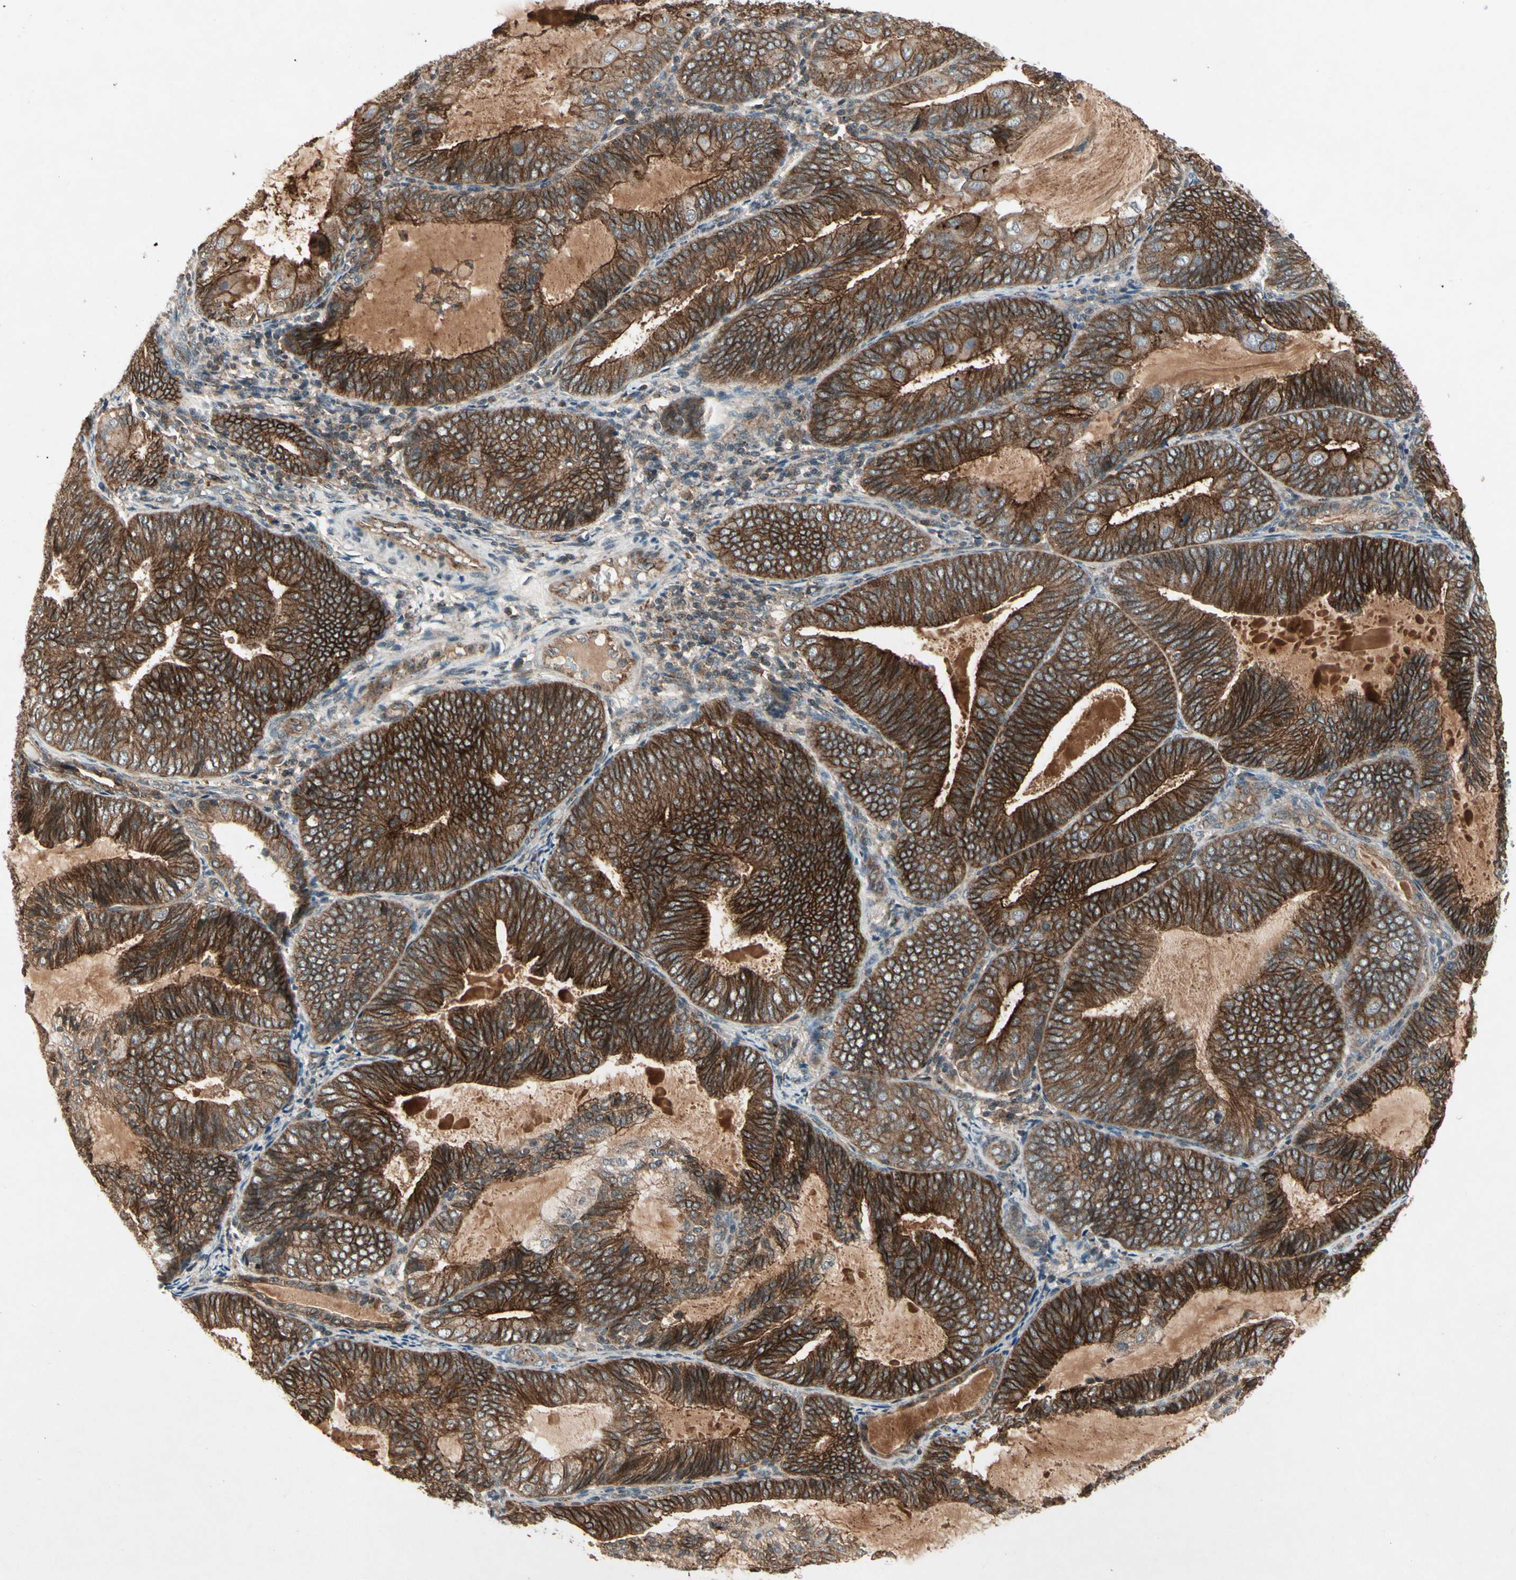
{"staining": {"intensity": "strong", "quantity": ">75%", "location": "cytoplasmic/membranous"}, "tissue": "endometrial cancer", "cell_type": "Tumor cells", "image_type": "cancer", "snomed": [{"axis": "morphology", "description": "Adenocarcinoma, NOS"}, {"axis": "topography", "description": "Endometrium"}], "caption": "High-power microscopy captured an immunohistochemistry histopathology image of endometrial cancer, revealing strong cytoplasmic/membranous staining in approximately >75% of tumor cells. The staining was performed using DAB (3,3'-diaminobenzidine) to visualize the protein expression in brown, while the nuclei were stained in blue with hematoxylin (Magnification: 20x).", "gene": "FLOT1", "patient": {"sex": "female", "age": 81}}